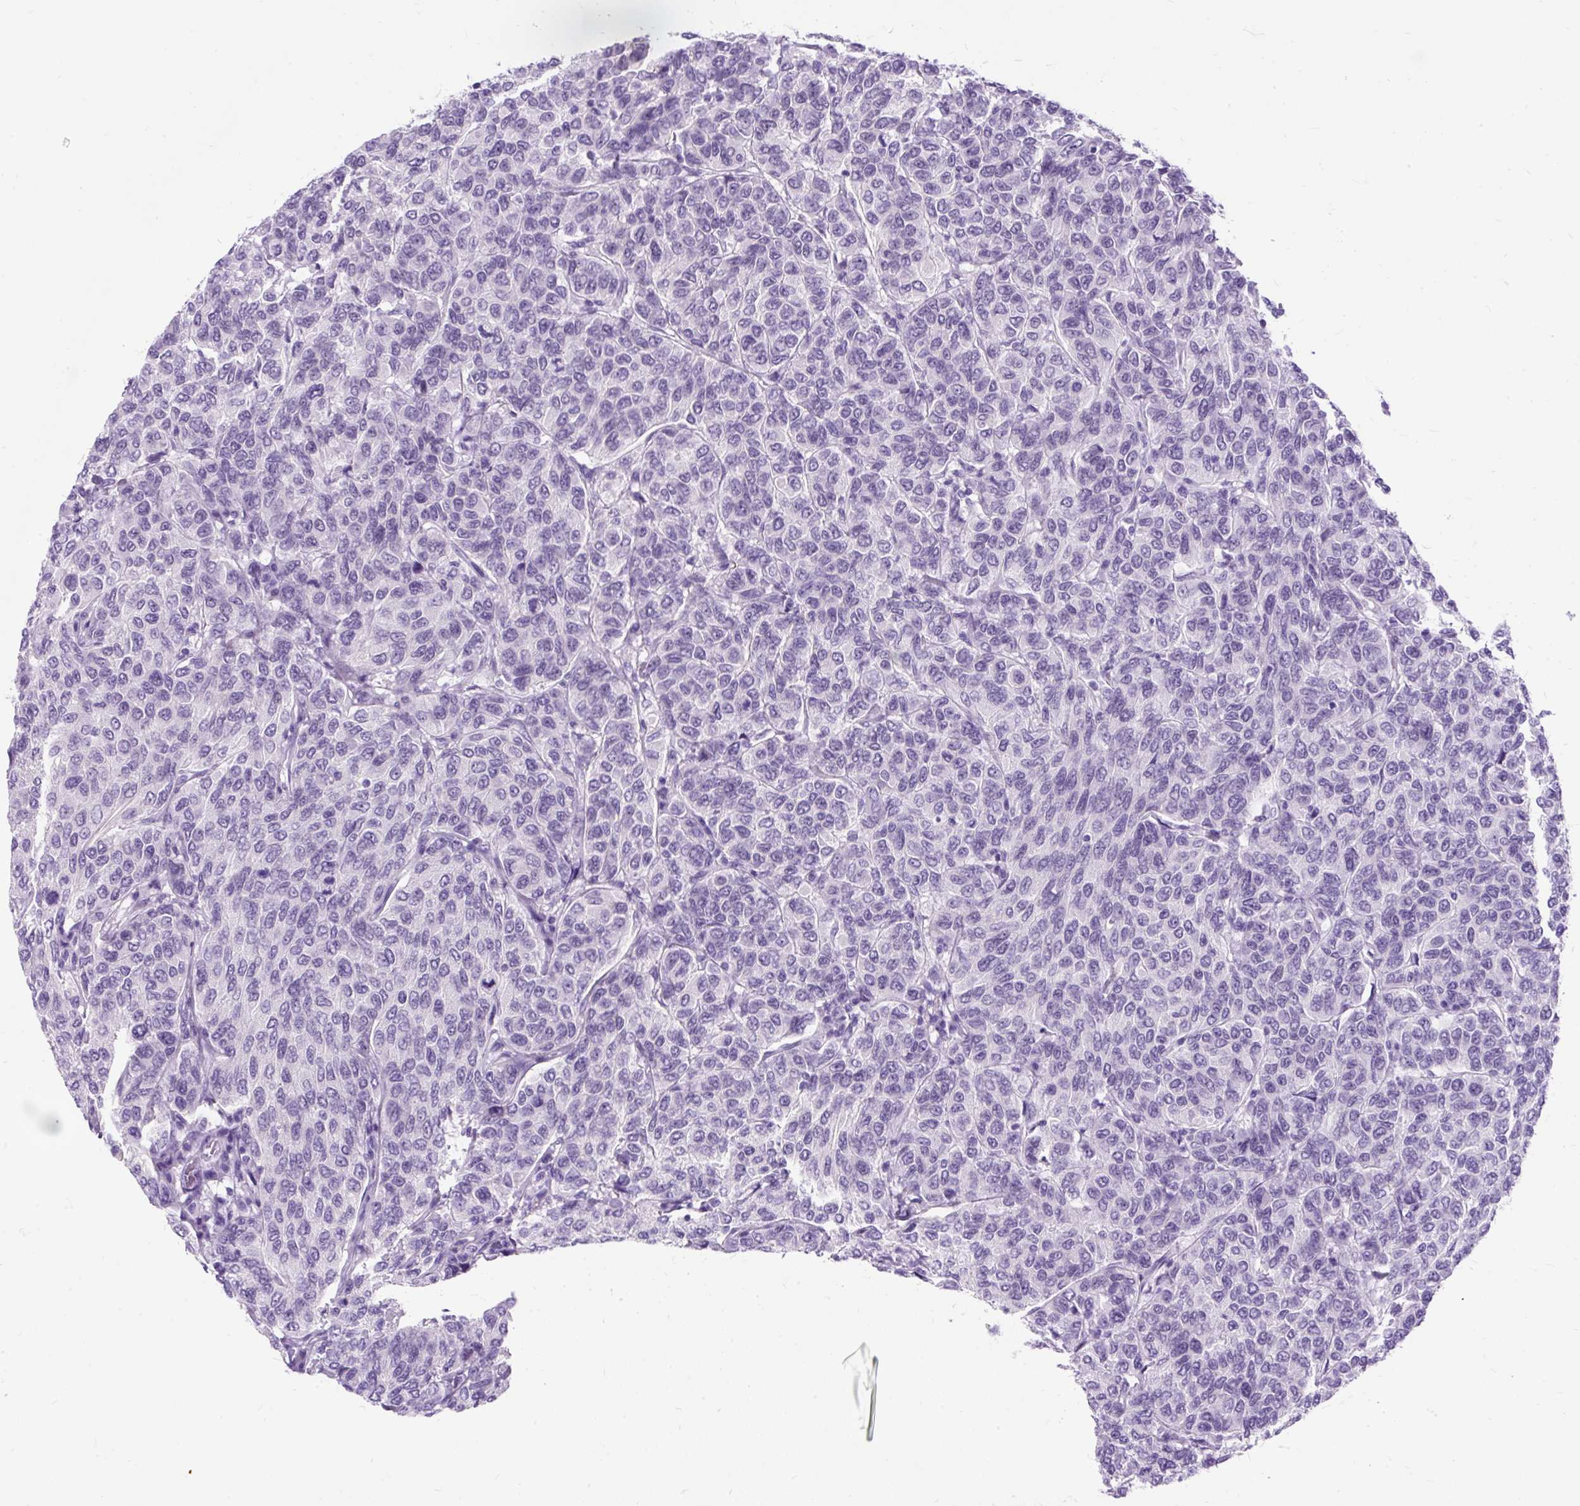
{"staining": {"intensity": "negative", "quantity": "none", "location": "none"}, "tissue": "breast cancer", "cell_type": "Tumor cells", "image_type": "cancer", "snomed": [{"axis": "morphology", "description": "Duct carcinoma"}, {"axis": "topography", "description": "Breast"}], "caption": "IHC of infiltrating ductal carcinoma (breast) displays no positivity in tumor cells.", "gene": "SCGB1A1", "patient": {"sex": "female", "age": 55}}